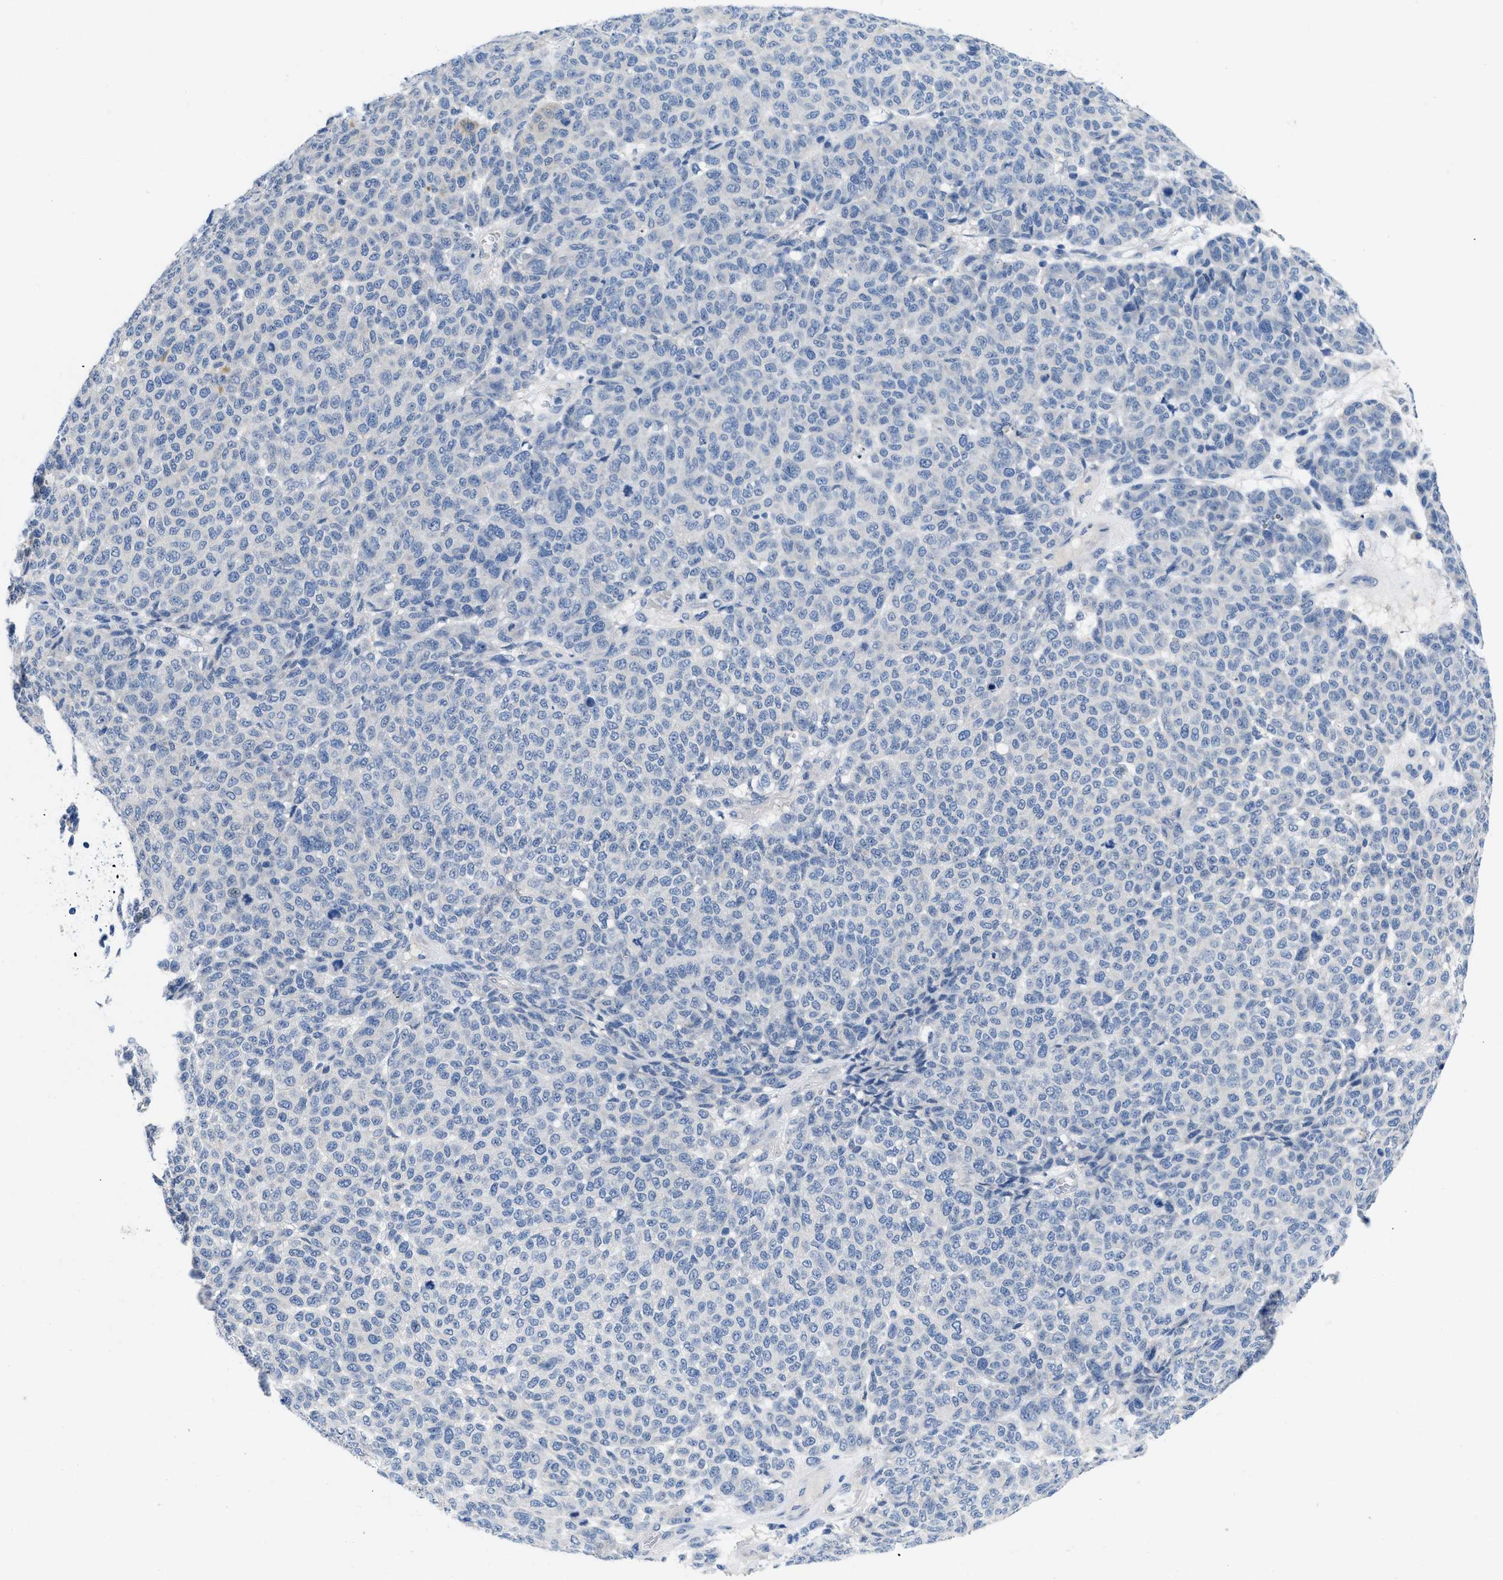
{"staining": {"intensity": "negative", "quantity": "none", "location": "none"}, "tissue": "melanoma", "cell_type": "Tumor cells", "image_type": "cancer", "snomed": [{"axis": "morphology", "description": "Malignant melanoma, NOS"}, {"axis": "topography", "description": "Skin"}], "caption": "The micrograph reveals no significant expression in tumor cells of melanoma.", "gene": "PYY", "patient": {"sex": "male", "age": 59}}